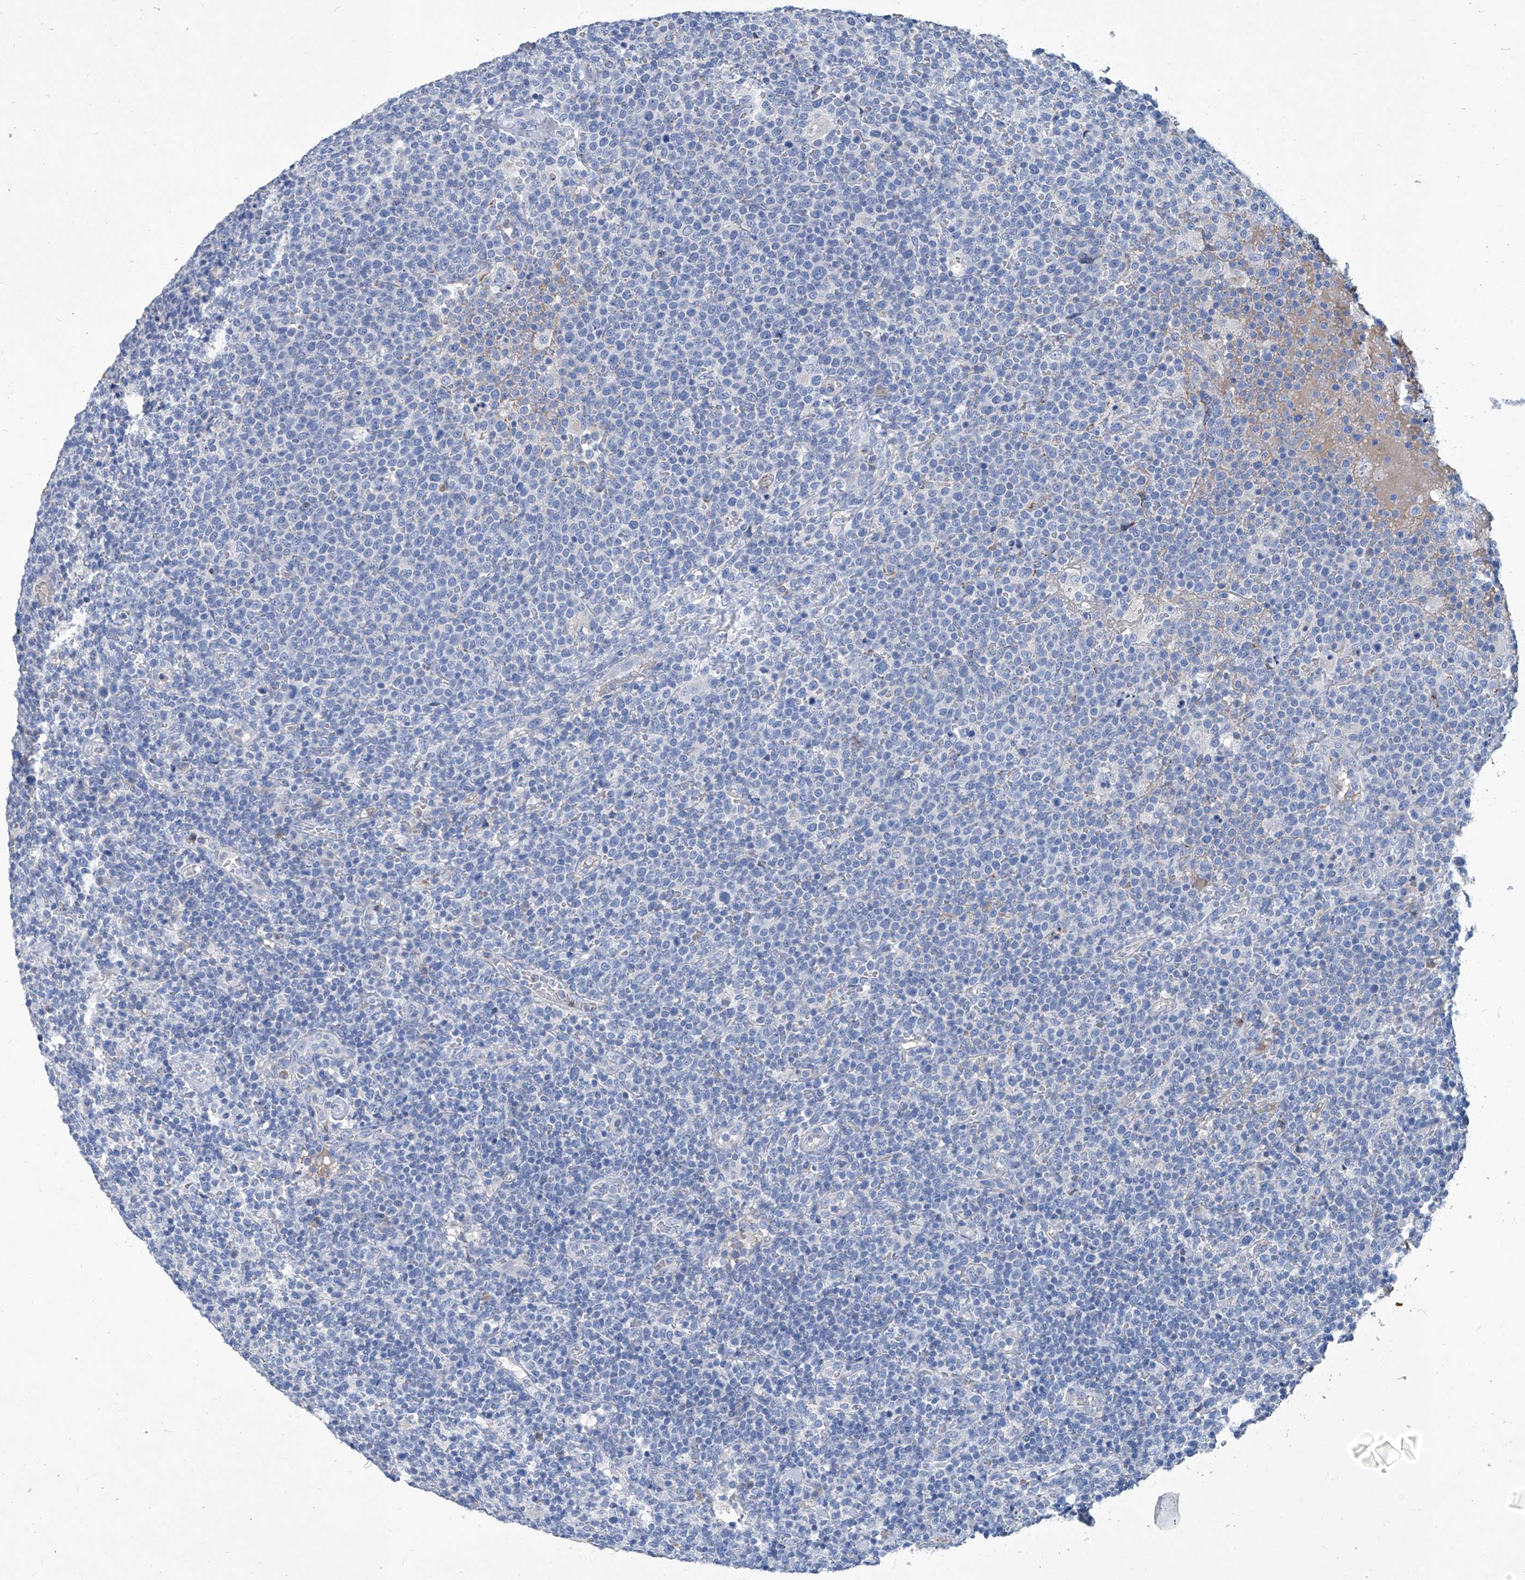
{"staining": {"intensity": "negative", "quantity": "none", "location": "none"}, "tissue": "lymphoma", "cell_type": "Tumor cells", "image_type": "cancer", "snomed": [{"axis": "morphology", "description": "Malignant lymphoma, non-Hodgkin's type, High grade"}, {"axis": "topography", "description": "Lymph node"}], "caption": "The photomicrograph reveals no staining of tumor cells in malignant lymphoma, non-Hodgkin's type (high-grade).", "gene": "MTARC1", "patient": {"sex": "male", "age": 61}}